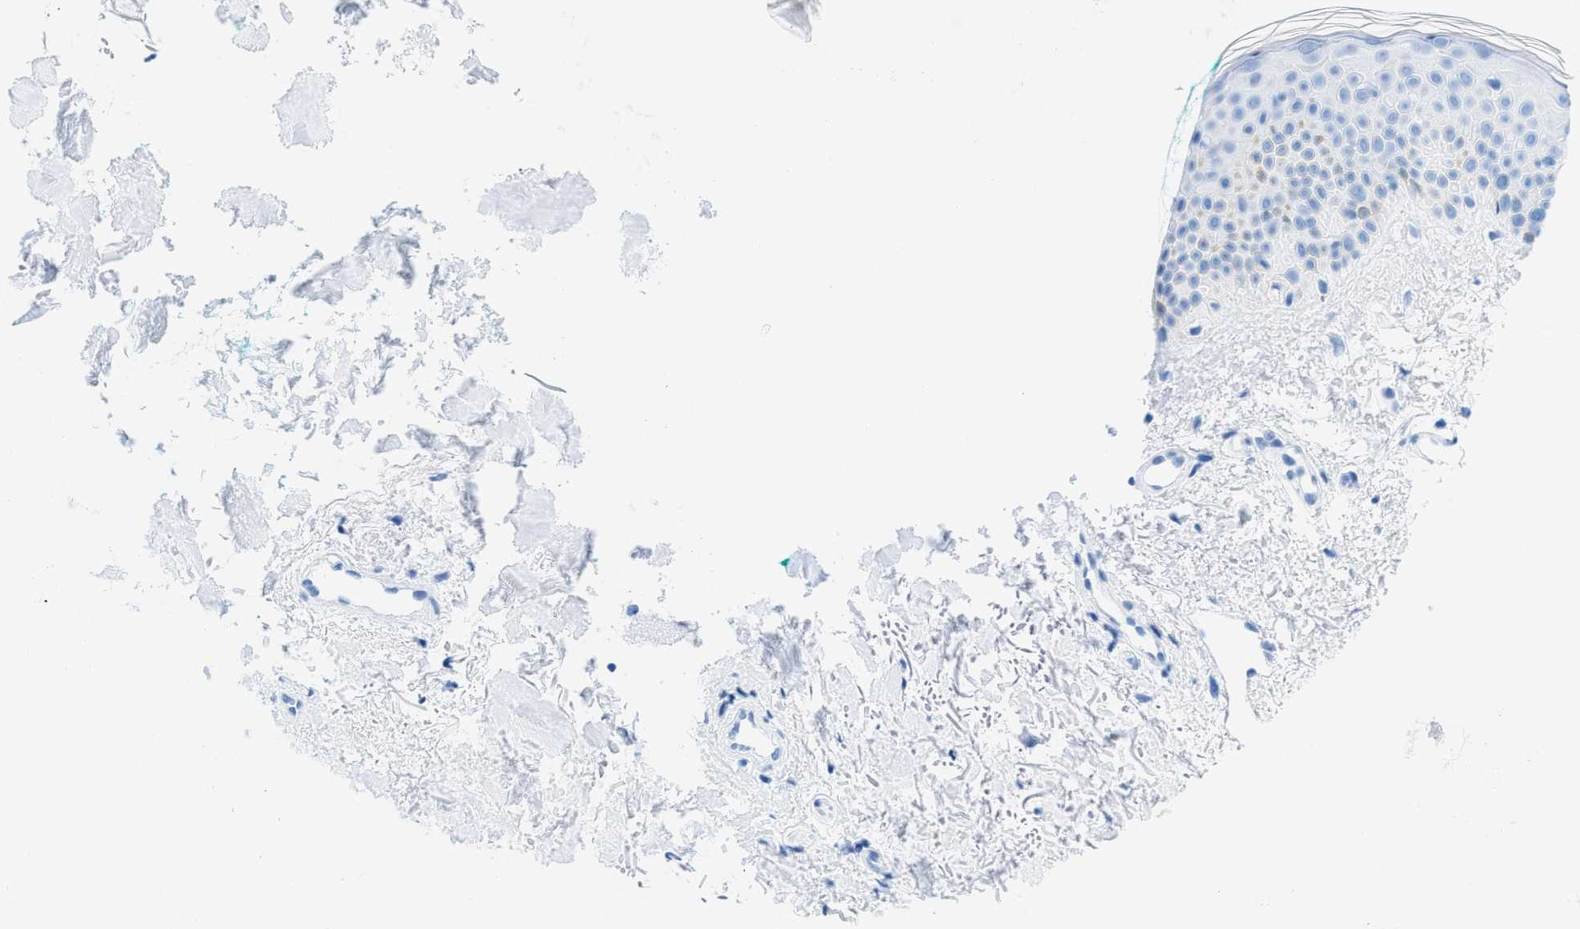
{"staining": {"intensity": "negative", "quantity": "none", "location": "none"}, "tissue": "skin", "cell_type": "Fibroblasts", "image_type": "normal", "snomed": [{"axis": "morphology", "description": "Normal tissue, NOS"}, {"axis": "topography", "description": "Skin"}], "caption": "Fibroblasts are negative for brown protein staining in normal skin. Brightfield microscopy of immunohistochemistry (IHC) stained with DAB (3,3'-diaminobenzidine) (brown) and hematoxylin (blue), captured at high magnification.", "gene": "FDCSP", "patient": {"sex": "male", "age": 71}}